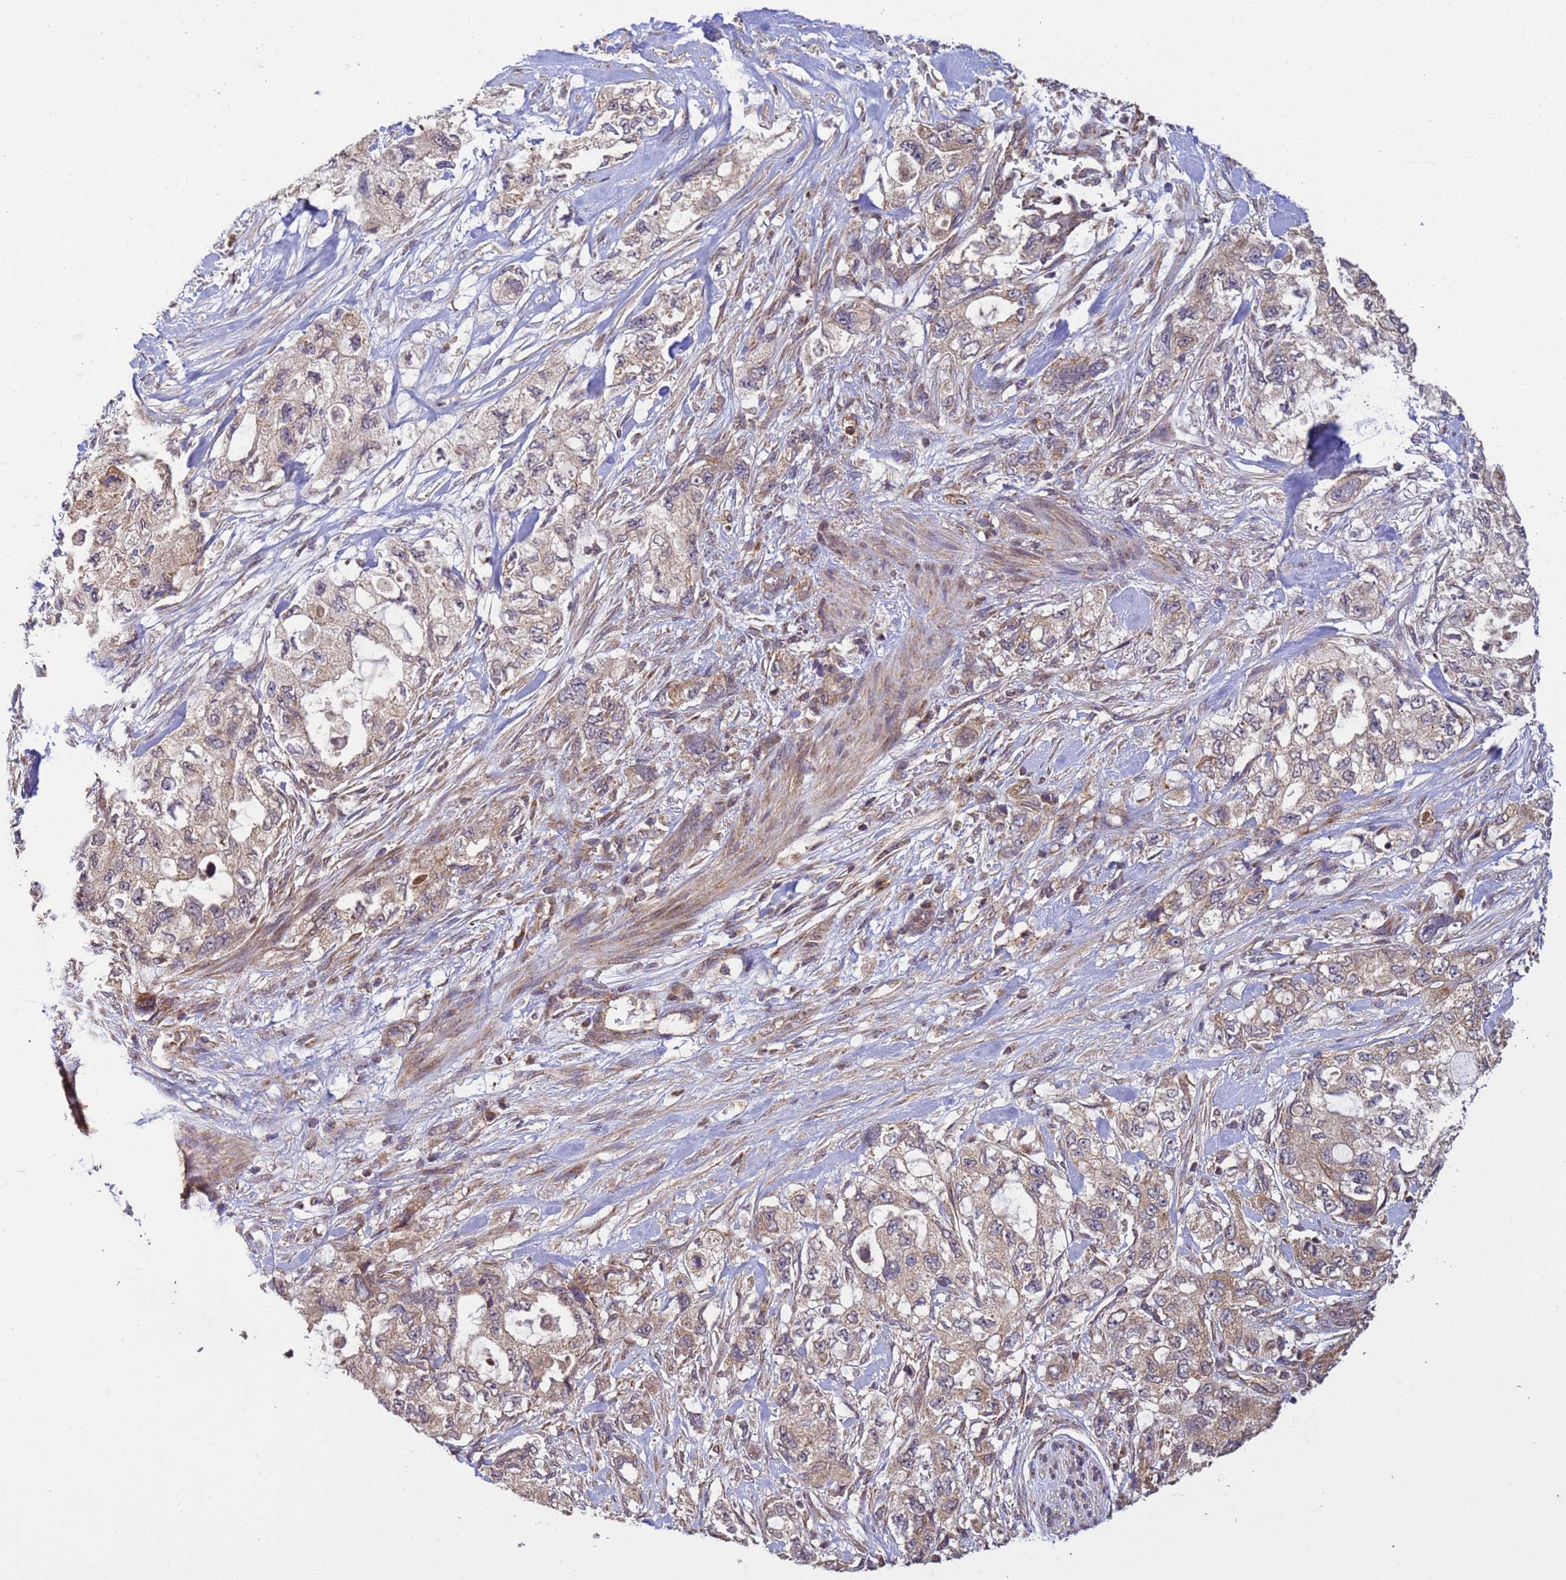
{"staining": {"intensity": "weak", "quantity": ">75%", "location": "cytoplasmic/membranous"}, "tissue": "pancreatic cancer", "cell_type": "Tumor cells", "image_type": "cancer", "snomed": [{"axis": "morphology", "description": "Adenocarcinoma, NOS"}, {"axis": "topography", "description": "Pancreas"}], "caption": "An image of human pancreatic adenocarcinoma stained for a protein displays weak cytoplasmic/membranous brown staining in tumor cells. (DAB (3,3'-diaminobenzidine) IHC with brightfield microscopy, high magnification).", "gene": "P2RX7", "patient": {"sex": "female", "age": 73}}